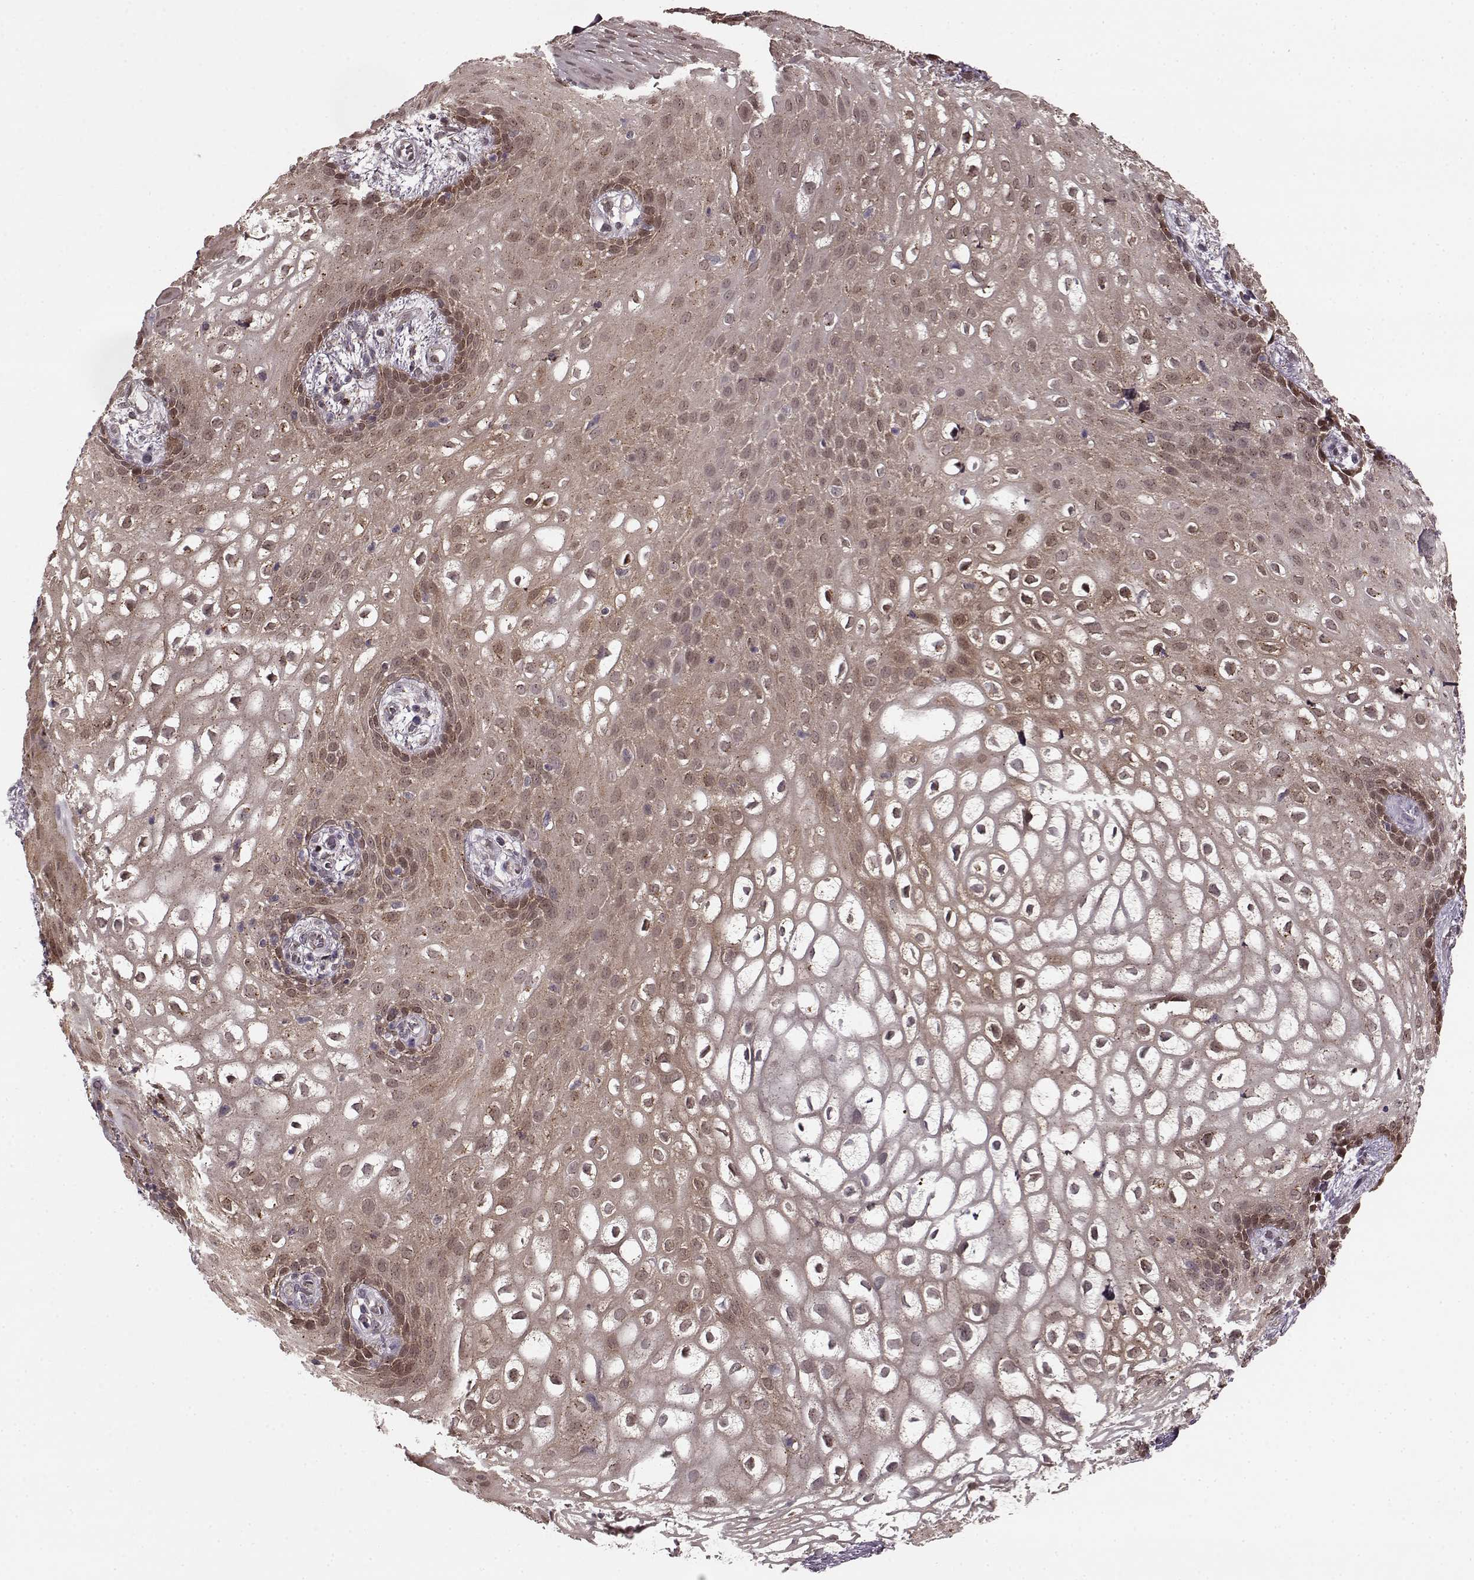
{"staining": {"intensity": "weak", "quantity": "25%-75%", "location": "cytoplasmic/membranous,nuclear"}, "tissue": "skin", "cell_type": "Epidermal cells", "image_type": "normal", "snomed": [{"axis": "morphology", "description": "Normal tissue, NOS"}, {"axis": "topography", "description": "Anal"}], "caption": "DAB (3,3'-diaminobenzidine) immunohistochemical staining of benign skin displays weak cytoplasmic/membranous,nuclear protein expression in about 25%-75% of epidermal cells.", "gene": "GSS", "patient": {"sex": "female", "age": 46}}